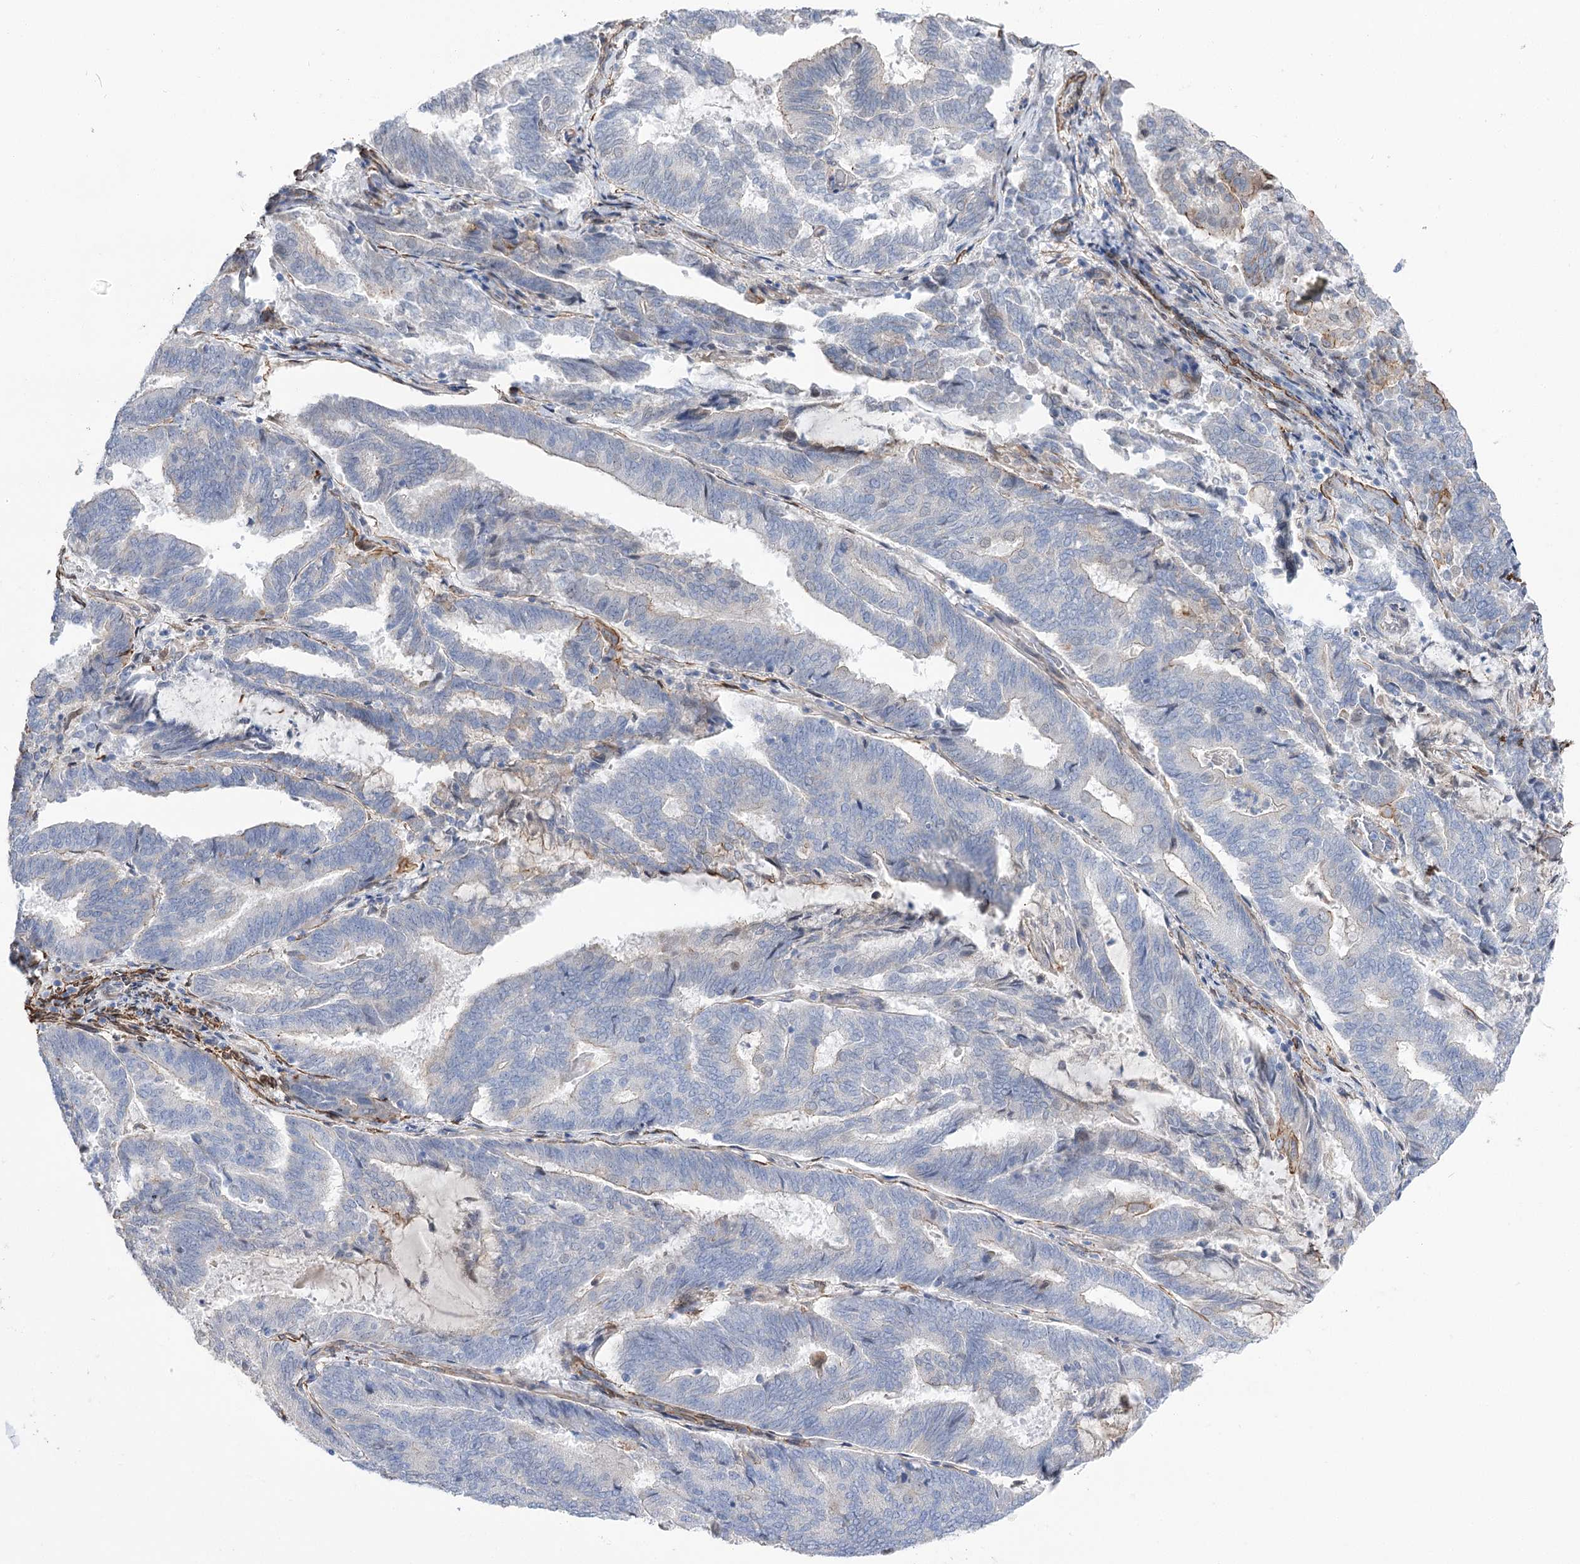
{"staining": {"intensity": "negative", "quantity": "none", "location": "none"}, "tissue": "endometrial cancer", "cell_type": "Tumor cells", "image_type": "cancer", "snomed": [{"axis": "morphology", "description": "Adenocarcinoma, NOS"}, {"axis": "topography", "description": "Endometrium"}], "caption": "Protein analysis of adenocarcinoma (endometrial) displays no significant positivity in tumor cells. (DAB IHC with hematoxylin counter stain).", "gene": "WASHC3", "patient": {"sex": "female", "age": 80}}